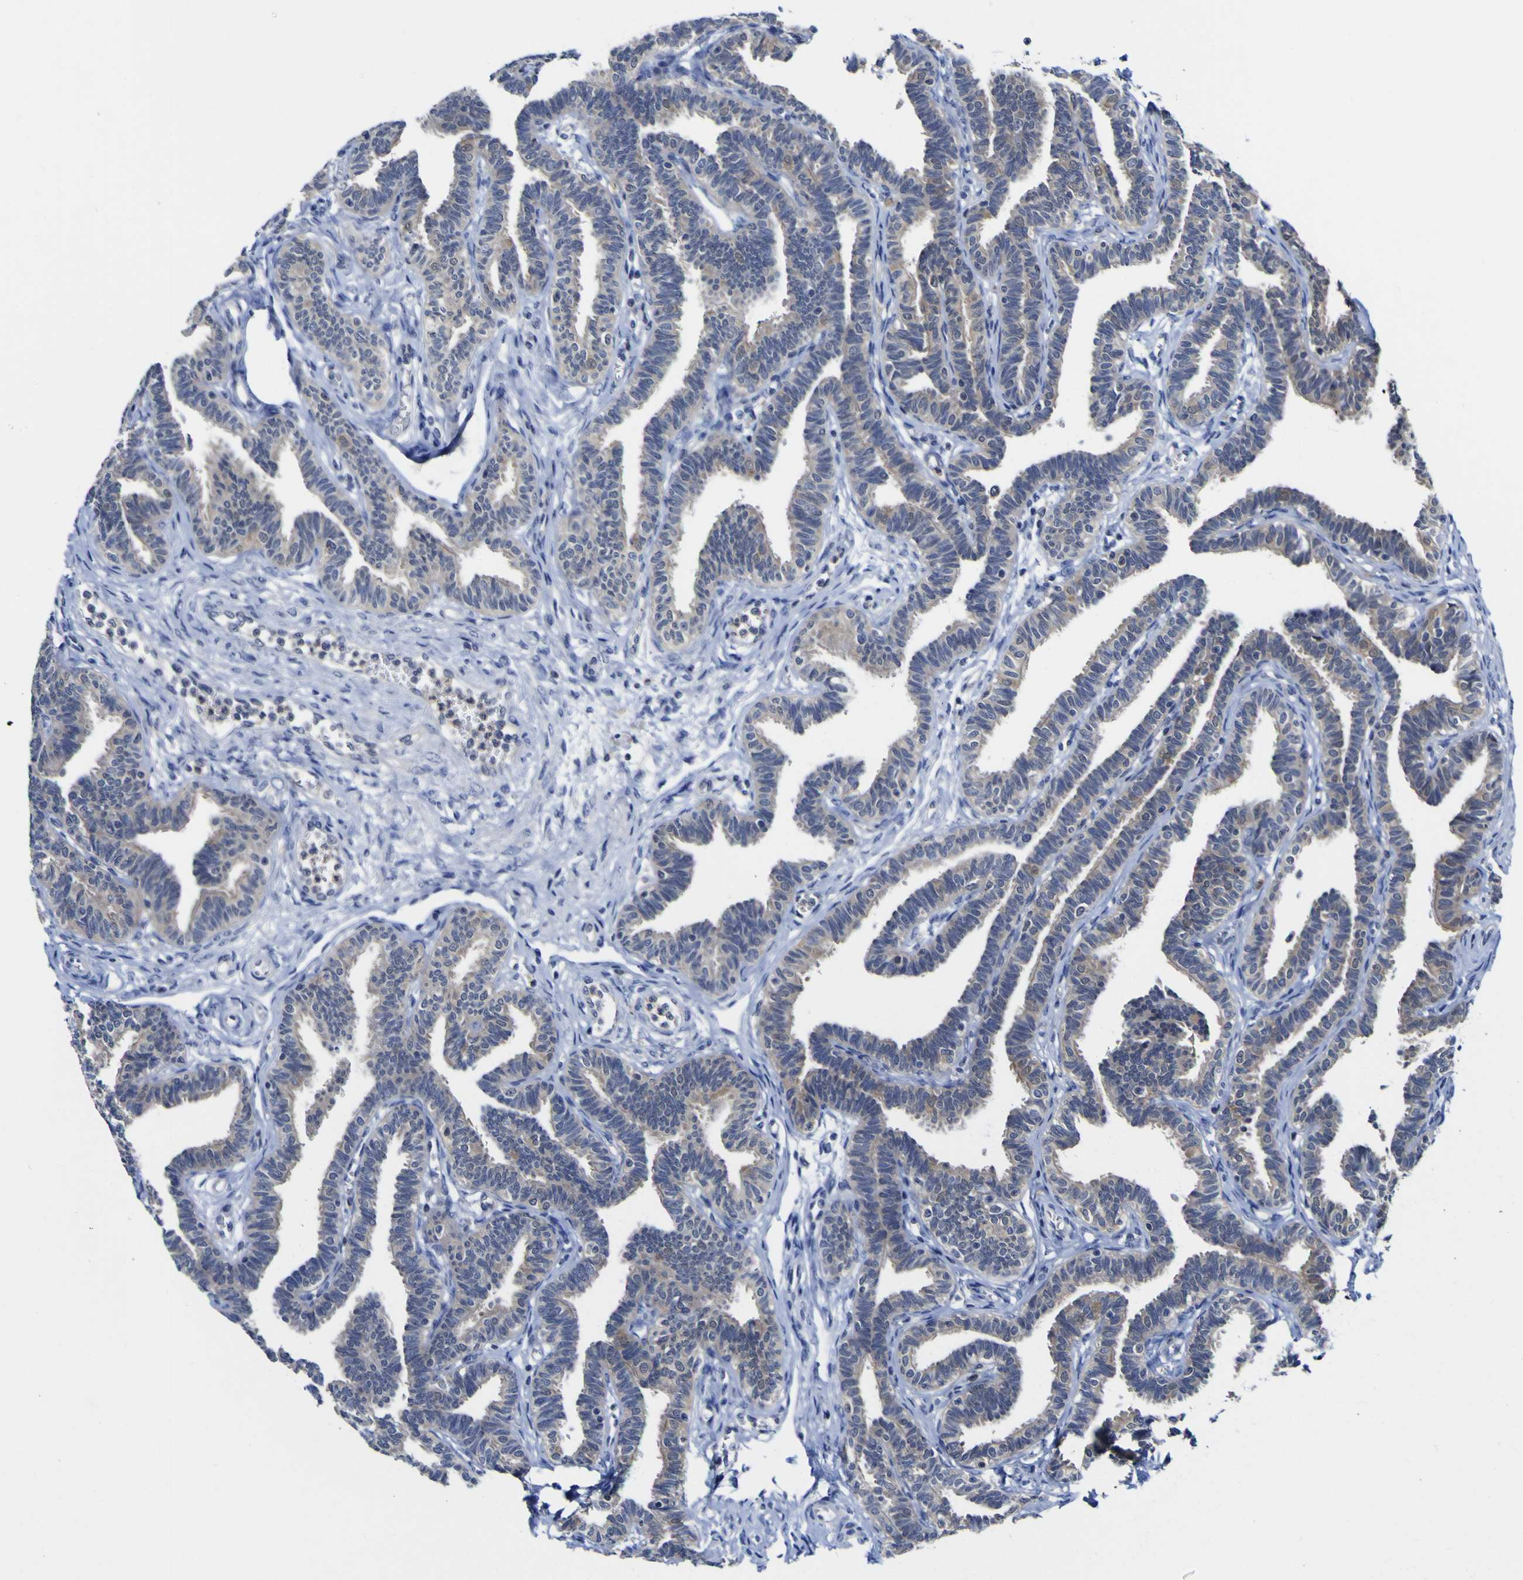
{"staining": {"intensity": "weak", "quantity": ">75%", "location": "cytoplasmic/membranous,nuclear"}, "tissue": "fallopian tube", "cell_type": "Glandular cells", "image_type": "normal", "snomed": [{"axis": "morphology", "description": "Normal tissue, NOS"}, {"axis": "topography", "description": "Fallopian tube"}, {"axis": "topography", "description": "Ovary"}], "caption": "Brown immunohistochemical staining in unremarkable human fallopian tube shows weak cytoplasmic/membranous,nuclear expression in approximately >75% of glandular cells.", "gene": "CASP6", "patient": {"sex": "female", "age": 23}}